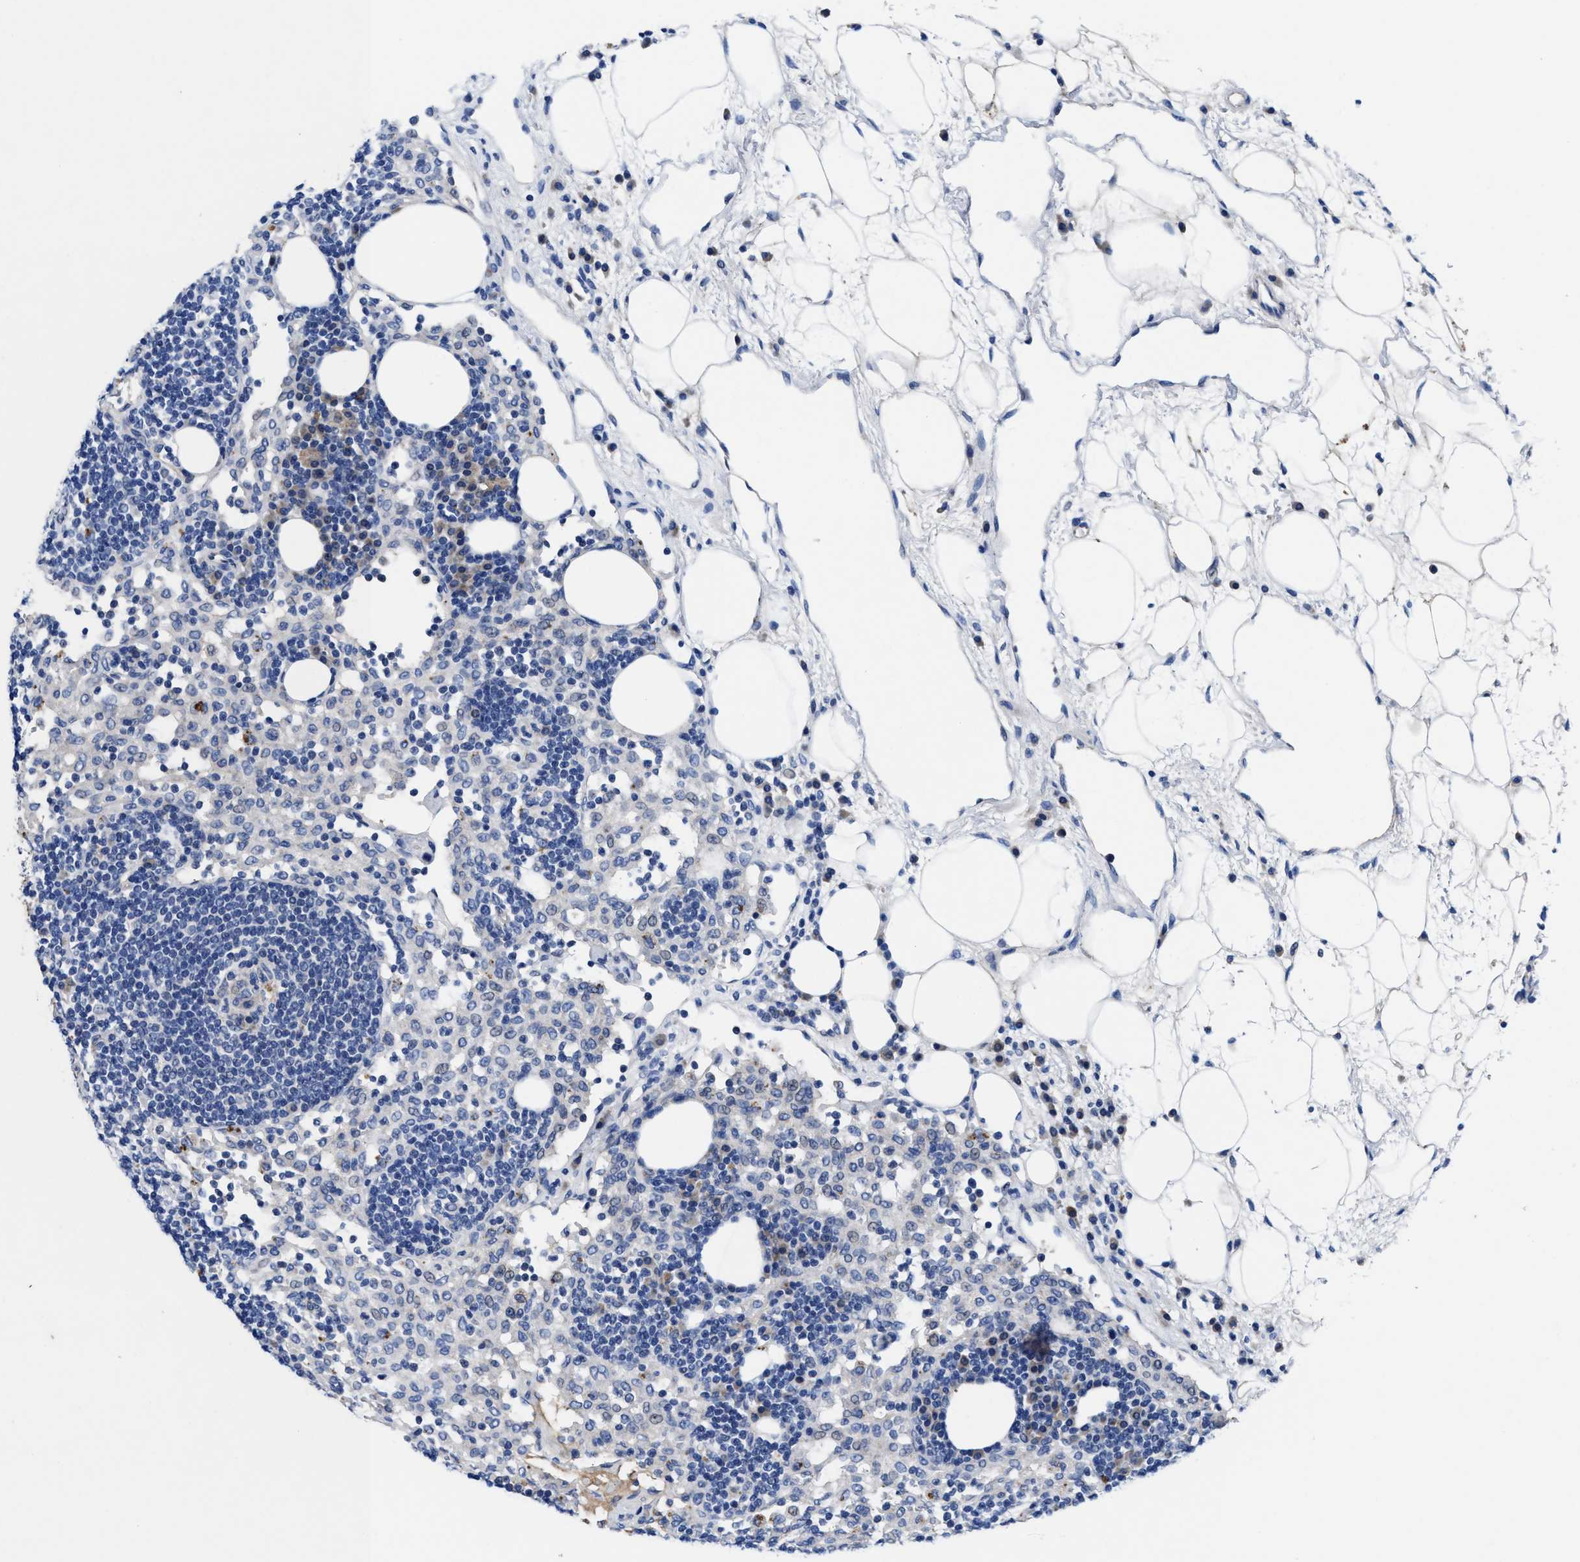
{"staining": {"intensity": "weak", "quantity": "<25%", "location": "cytoplasmic/membranous"}, "tissue": "lymph node", "cell_type": "Germinal center cells", "image_type": "normal", "snomed": [{"axis": "morphology", "description": "Normal tissue, NOS"}, {"axis": "morphology", "description": "Carcinoid, malignant, NOS"}, {"axis": "topography", "description": "Lymph node"}], "caption": "A histopathology image of human lymph node is negative for staining in germinal center cells. (Brightfield microscopy of DAB (3,3'-diaminobenzidine) IHC at high magnification).", "gene": "DHRS13", "patient": {"sex": "male", "age": 47}}